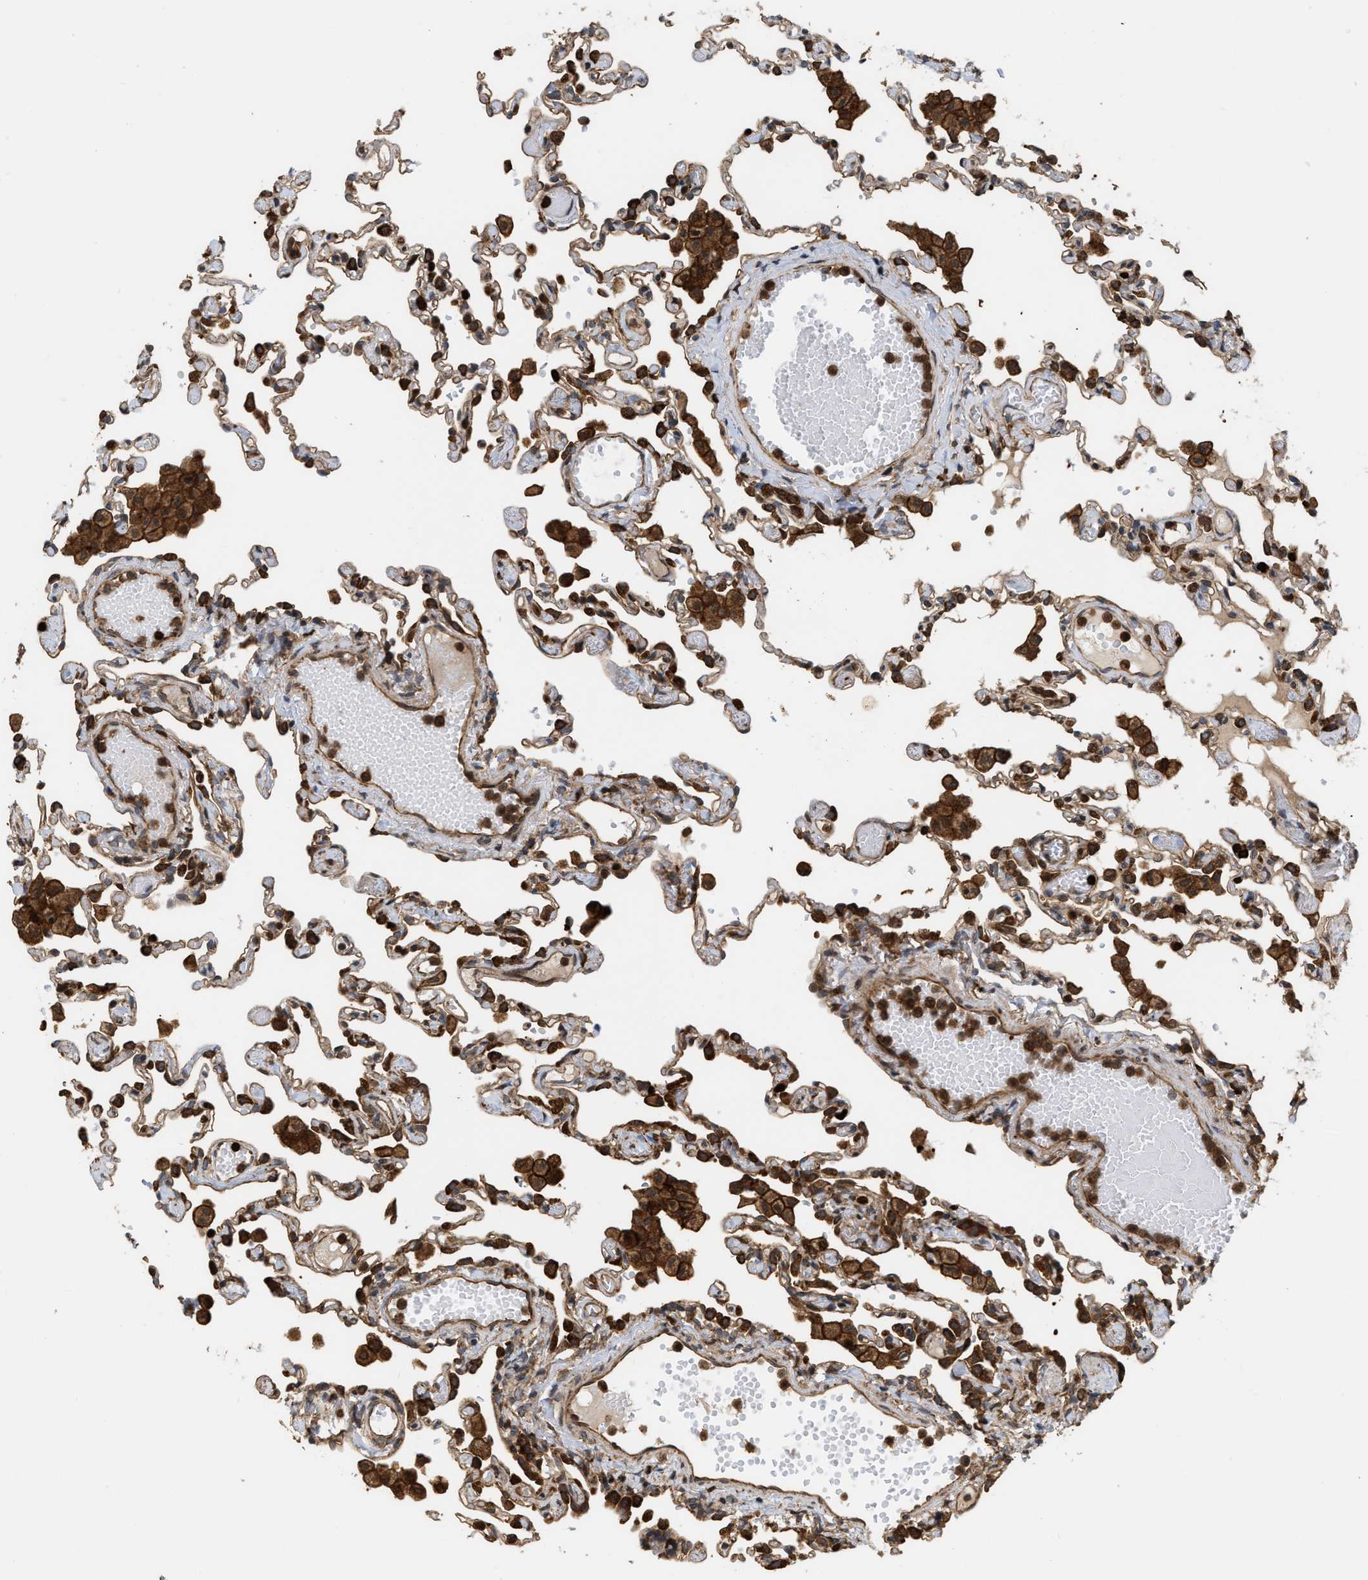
{"staining": {"intensity": "moderate", "quantity": "25%-75%", "location": "cytoplasmic/membranous"}, "tissue": "lung", "cell_type": "Alveolar cells", "image_type": "normal", "snomed": [{"axis": "morphology", "description": "Normal tissue, NOS"}, {"axis": "topography", "description": "Bronchus"}, {"axis": "topography", "description": "Lung"}], "caption": "Lung stained with immunohistochemistry (IHC) demonstrates moderate cytoplasmic/membranous staining in approximately 25%-75% of alveolar cells.", "gene": "IQCE", "patient": {"sex": "female", "age": 49}}